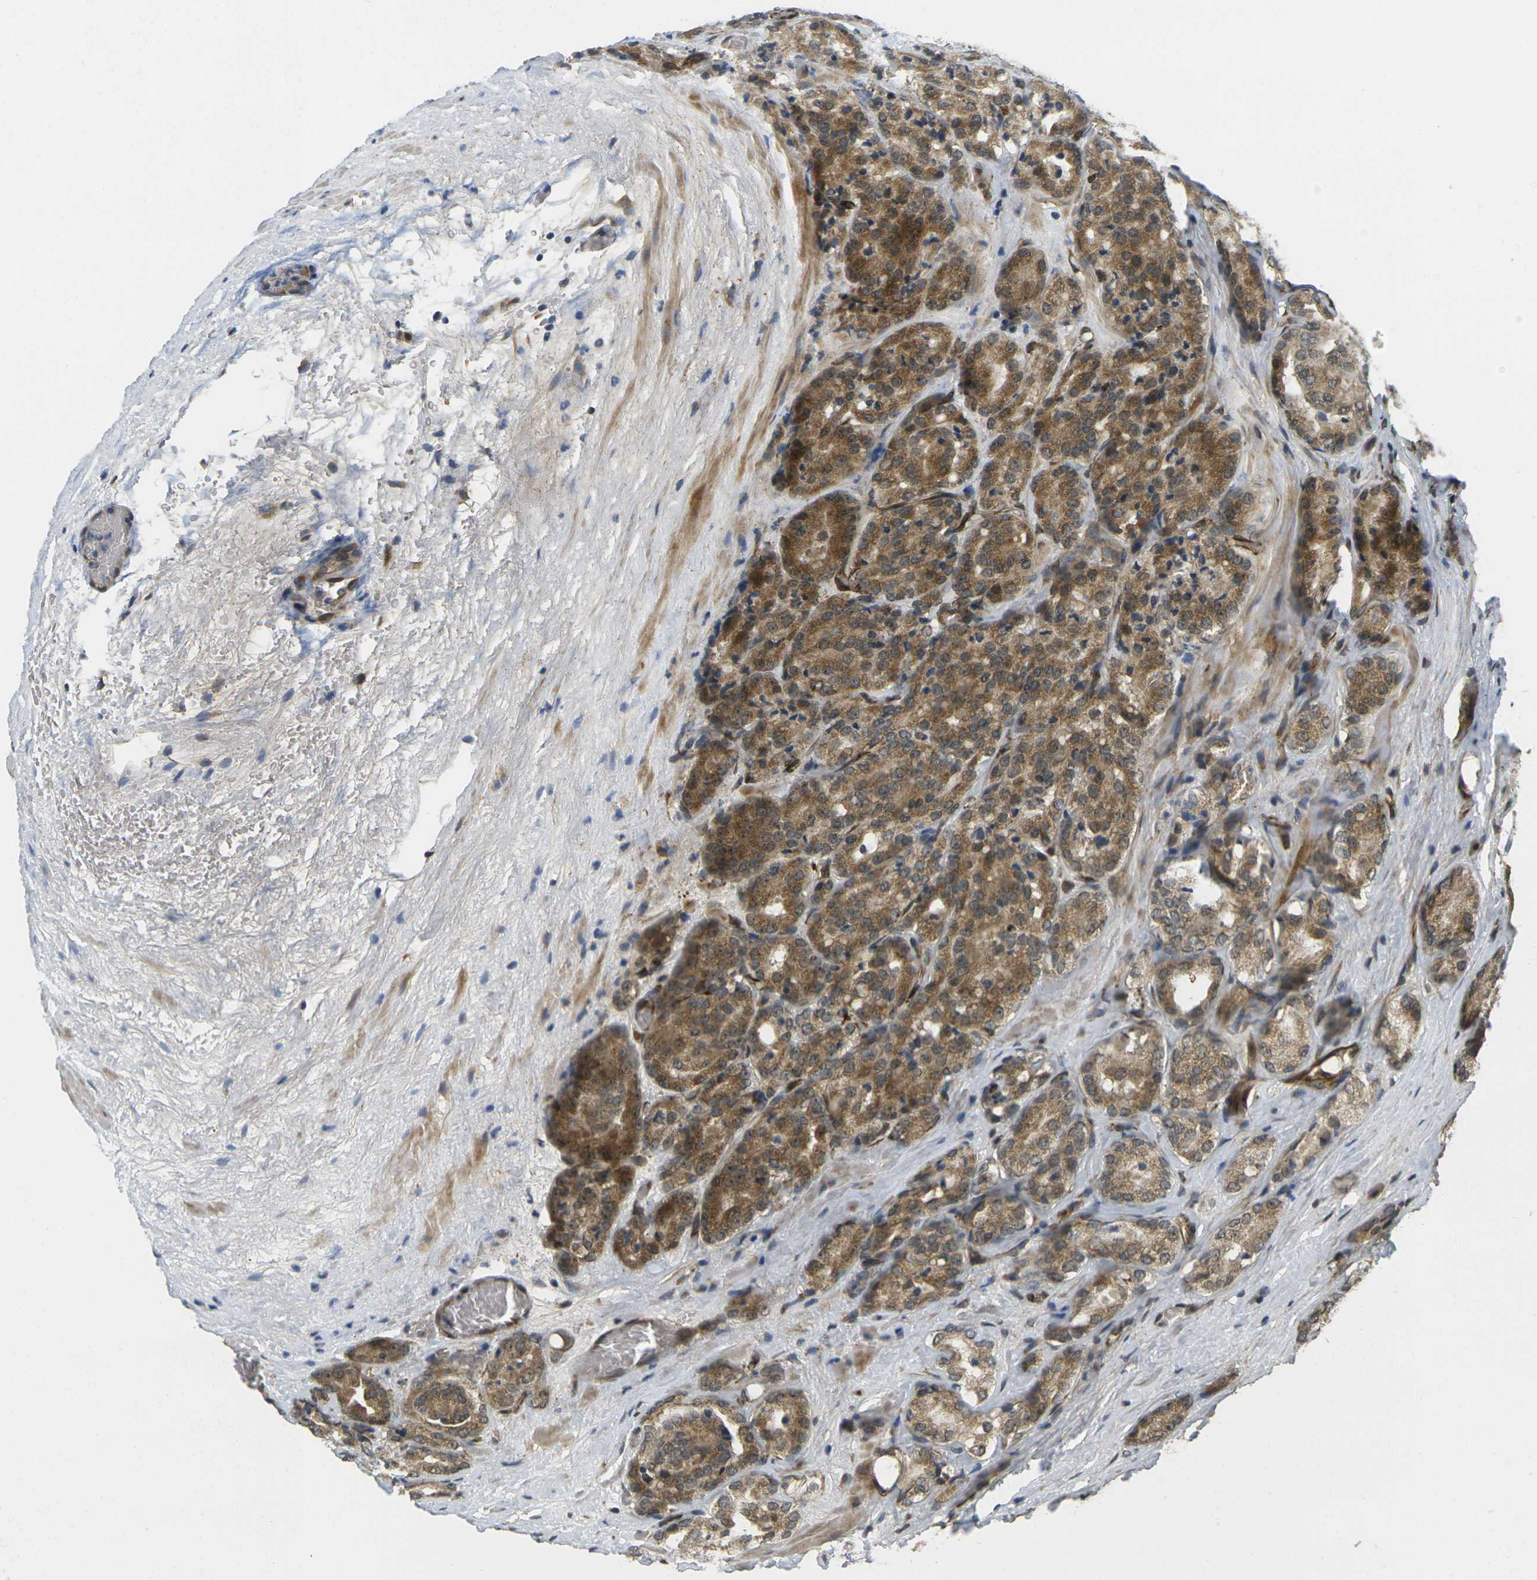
{"staining": {"intensity": "moderate", "quantity": ">75%", "location": "cytoplasmic/membranous"}, "tissue": "prostate cancer", "cell_type": "Tumor cells", "image_type": "cancer", "snomed": [{"axis": "morphology", "description": "Adenocarcinoma, High grade"}, {"axis": "topography", "description": "Prostate"}], "caption": "Immunohistochemical staining of prostate cancer (adenocarcinoma (high-grade)) demonstrates medium levels of moderate cytoplasmic/membranous protein expression in about >75% of tumor cells.", "gene": "FUT11", "patient": {"sex": "male", "age": 64}}